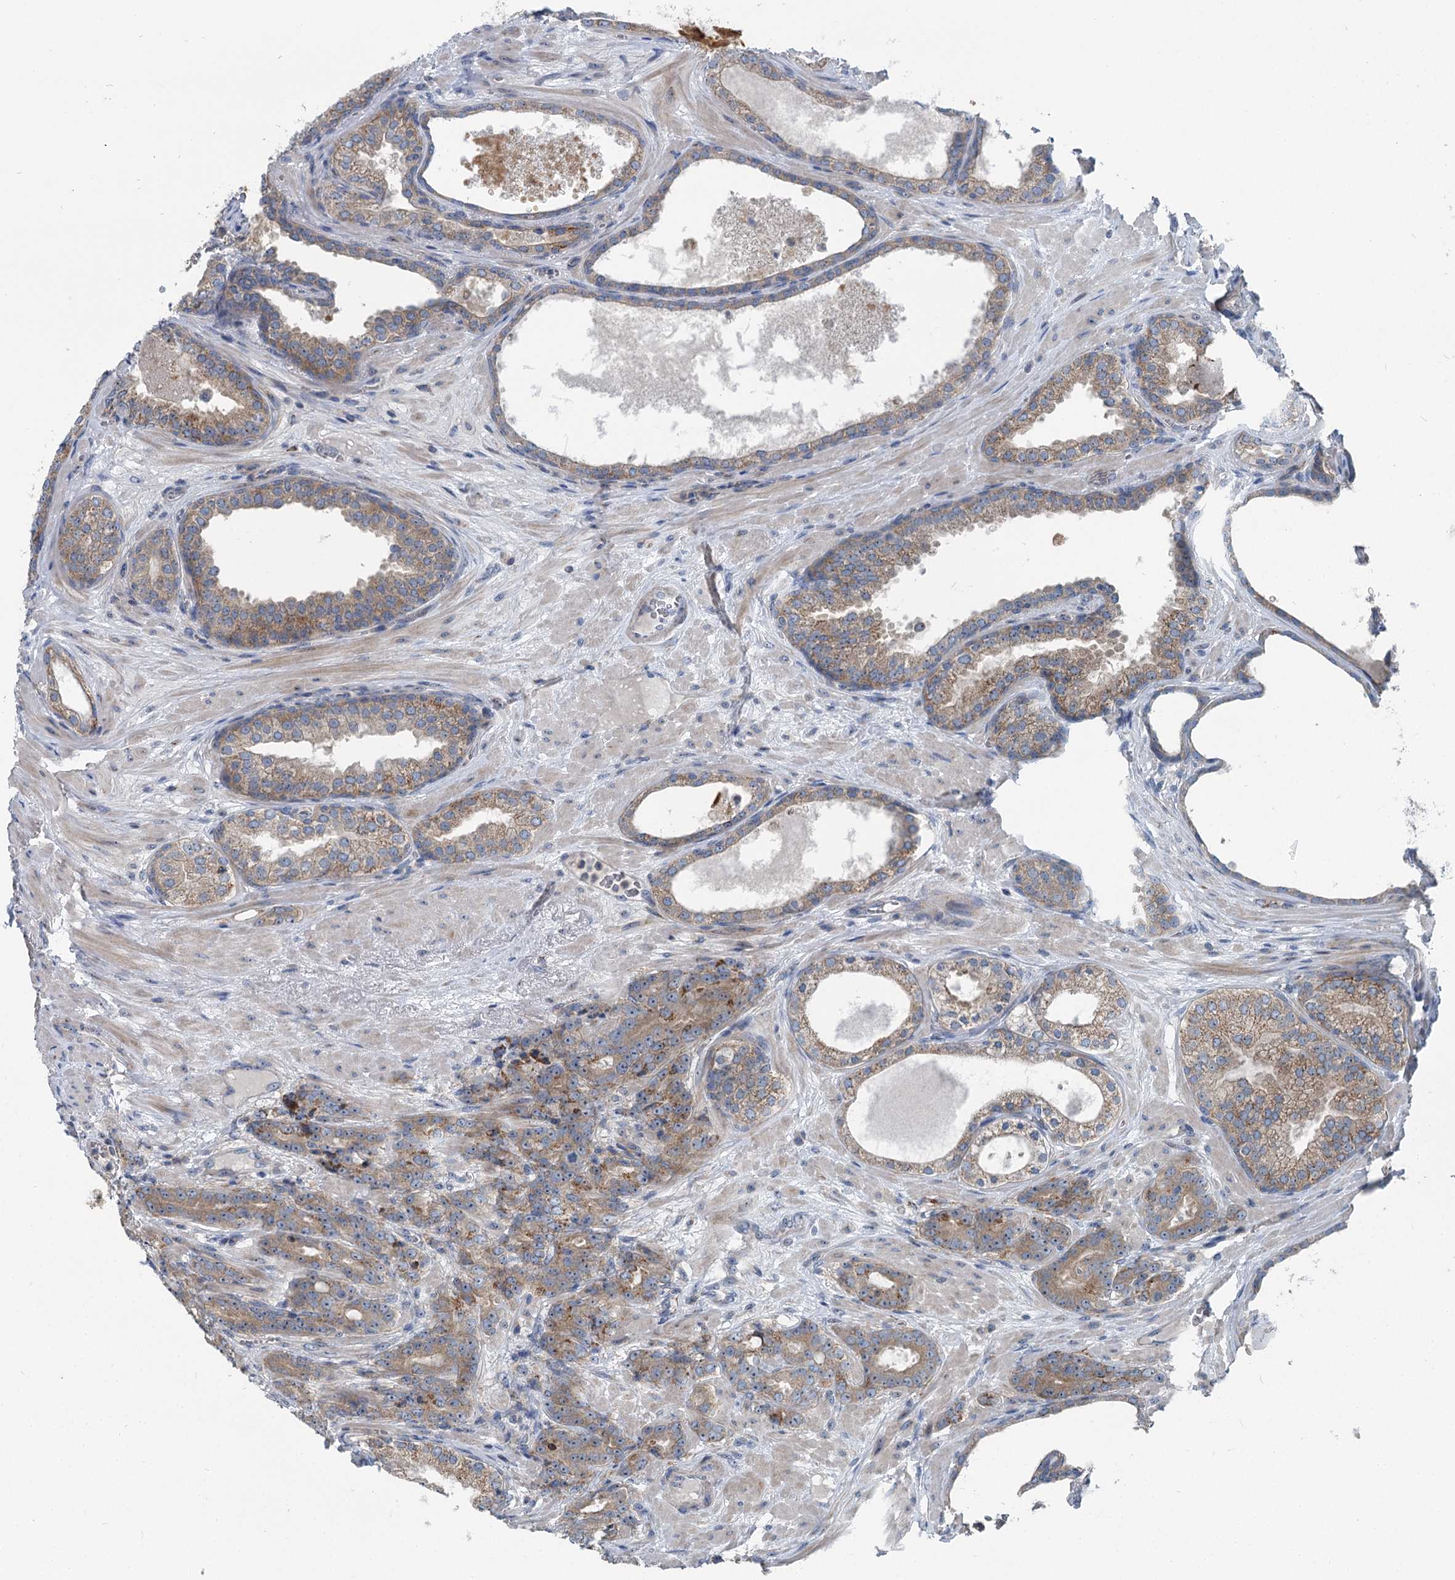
{"staining": {"intensity": "moderate", "quantity": ">75%", "location": "cytoplasmic/membranous"}, "tissue": "prostate cancer", "cell_type": "Tumor cells", "image_type": "cancer", "snomed": [{"axis": "morphology", "description": "Adenocarcinoma, High grade"}, {"axis": "topography", "description": "Prostate"}], "caption": "Protein staining shows moderate cytoplasmic/membranous positivity in approximately >75% of tumor cells in high-grade adenocarcinoma (prostate).", "gene": "MARK2", "patient": {"sex": "male", "age": 59}}